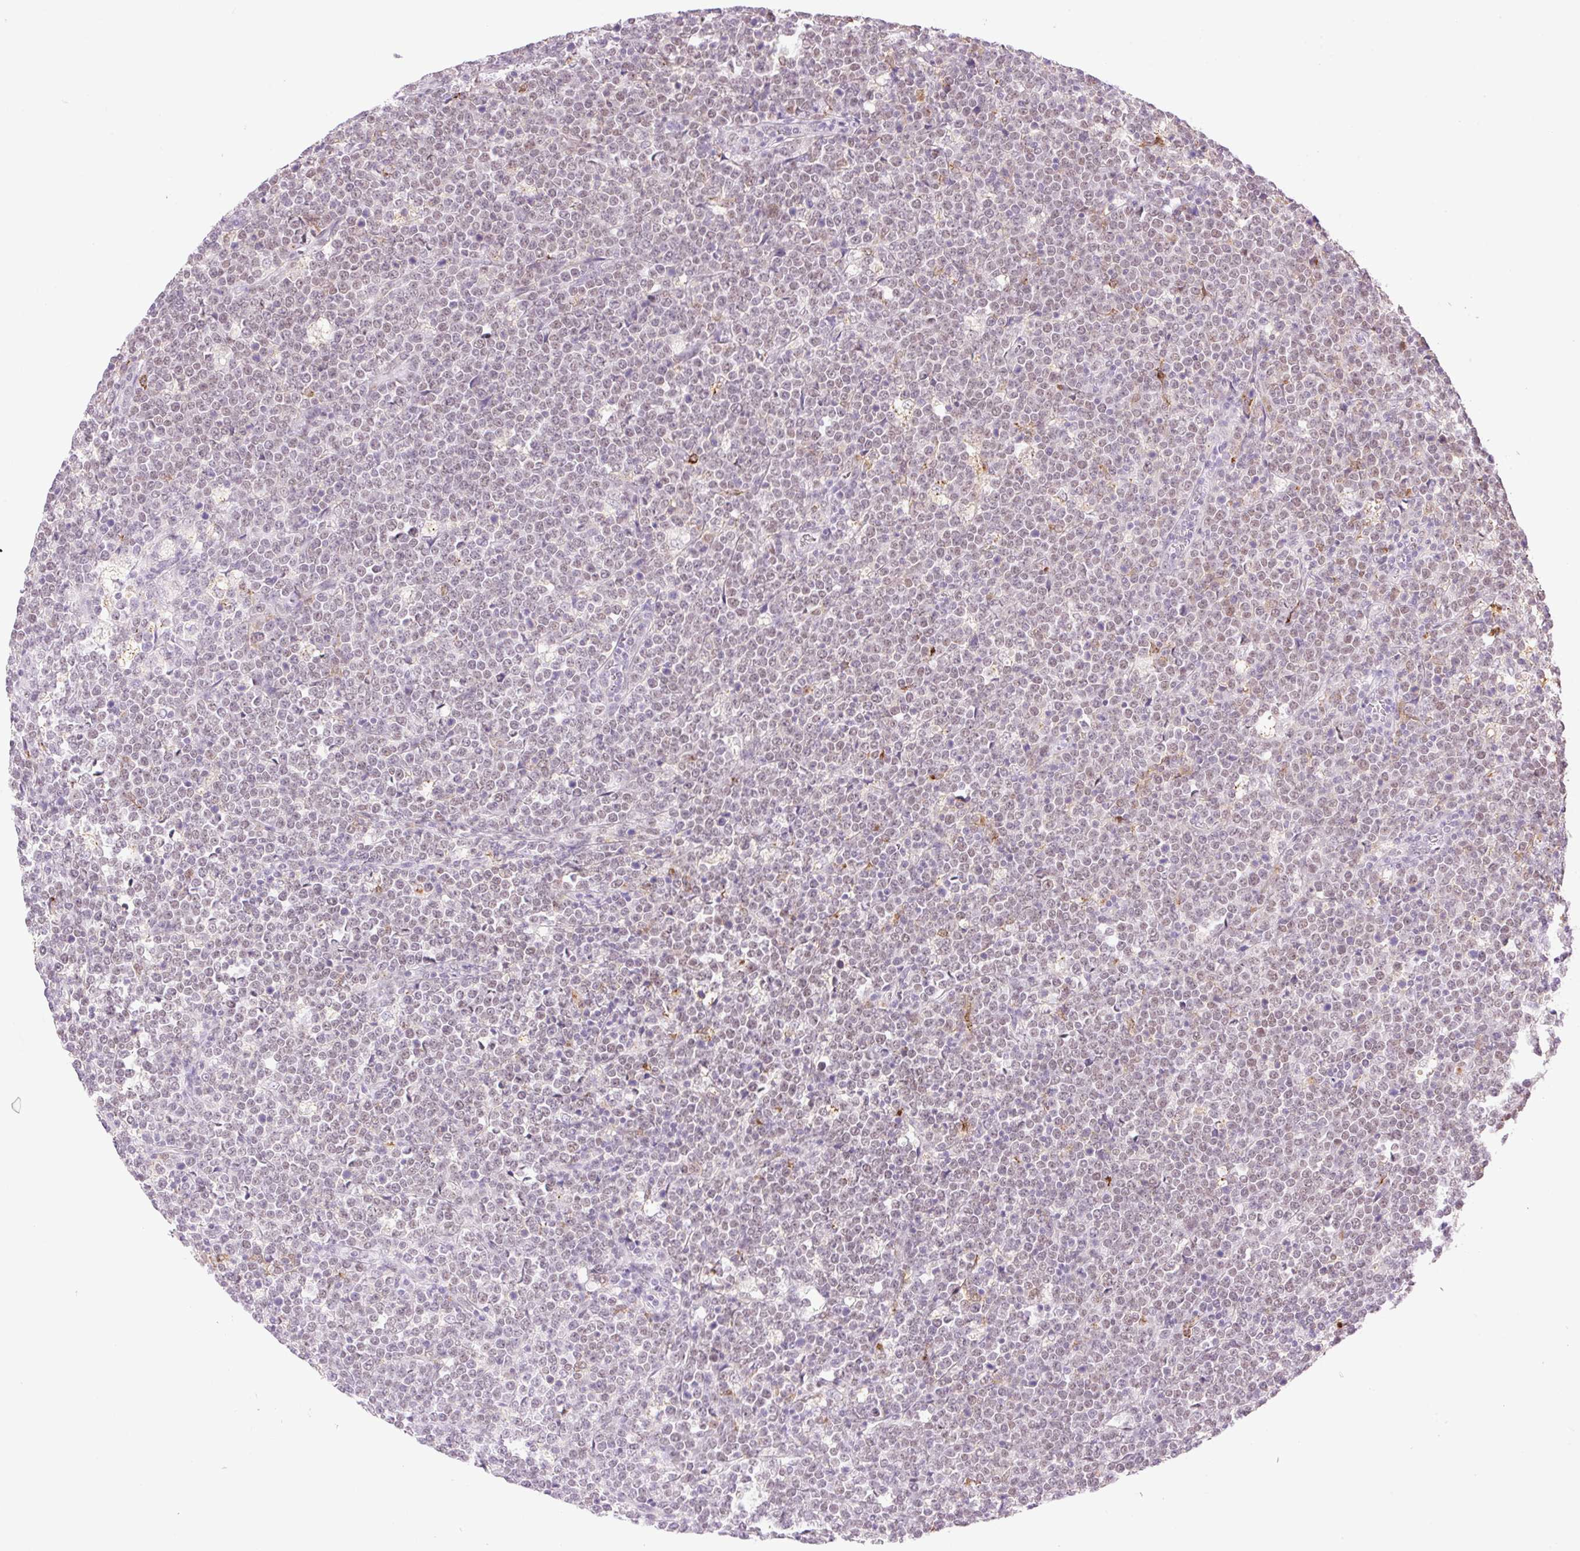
{"staining": {"intensity": "weak", "quantity": ">75%", "location": "nuclear"}, "tissue": "lymphoma", "cell_type": "Tumor cells", "image_type": "cancer", "snomed": [{"axis": "morphology", "description": "Malignant lymphoma, non-Hodgkin's type, High grade"}, {"axis": "topography", "description": "Small intestine"}], "caption": "Weak nuclear positivity for a protein is present in approximately >75% of tumor cells of high-grade malignant lymphoma, non-Hodgkin's type using immunohistochemistry (IHC).", "gene": "PALM3", "patient": {"sex": "male", "age": 8}}